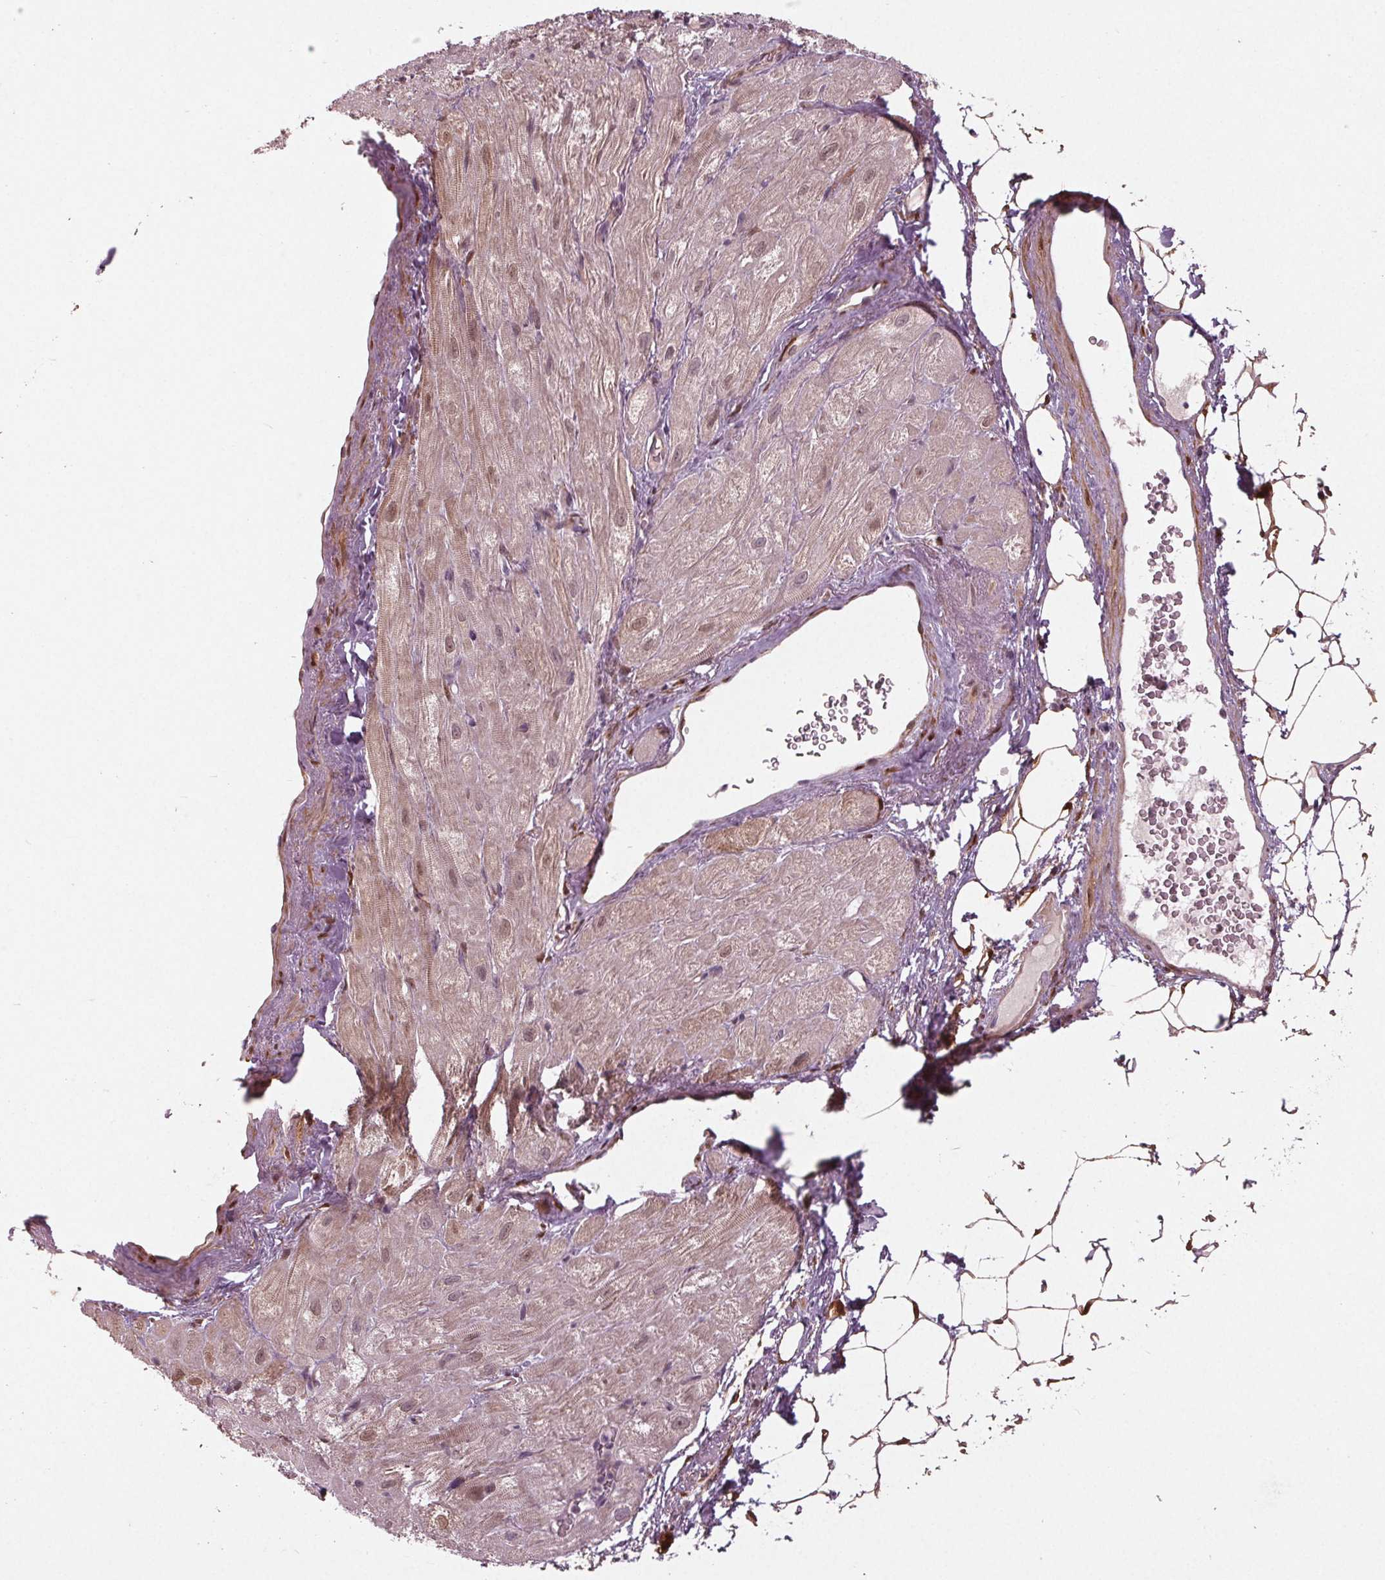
{"staining": {"intensity": "moderate", "quantity": "25%-75%", "location": "cytoplasmic/membranous"}, "tissue": "heart muscle", "cell_type": "Cardiomyocytes", "image_type": "normal", "snomed": [{"axis": "morphology", "description": "Normal tissue, NOS"}, {"axis": "topography", "description": "Heart"}], "caption": "Cardiomyocytes reveal medium levels of moderate cytoplasmic/membranous expression in approximately 25%-75% of cells in unremarkable human heart muscle. (DAB IHC with brightfield microscopy, high magnification).", "gene": "ZNF605", "patient": {"sex": "female", "age": 69}}